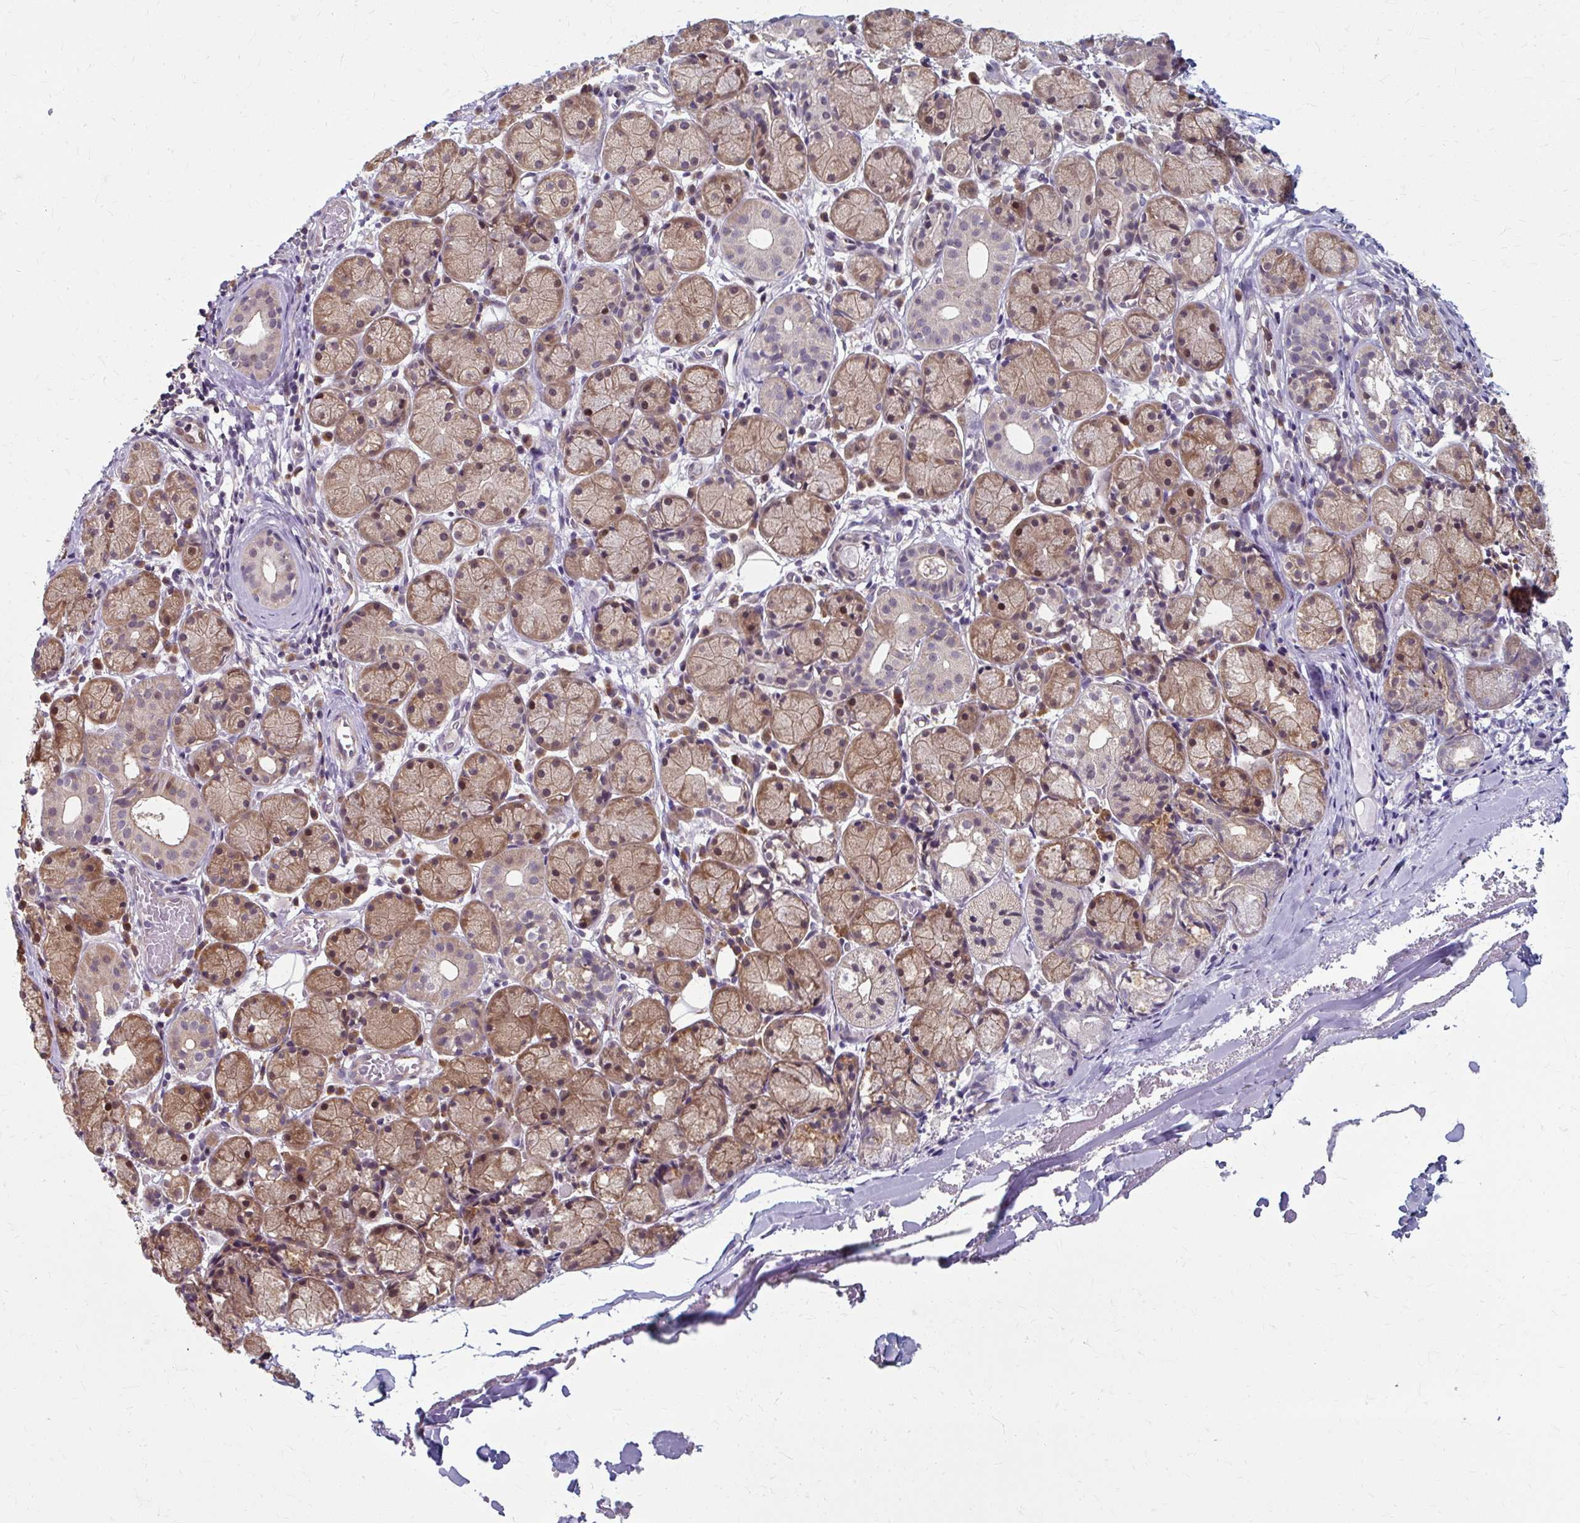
{"staining": {"intensity": "moderate", "quantity": "25%-75%", "location": "cytoplasmic/membranous,nuclear"}, "tissue": "salivary gland", "cell_type": "Glandular cells", "image_type": "normal", "snomed": [{"axis": "morphology", "description": "Normal tissue, NOS"}, {"axis": "topography", "description": "Salivary gland"}], "caption": "Salivary gland stained with IHC reveals moderate cytoplasmic/membranous,nuclear staining in approximately 25%-75% of glandular cells.", "gene": "ZNF555", "patient": {"sex": "female", "age": 24}}